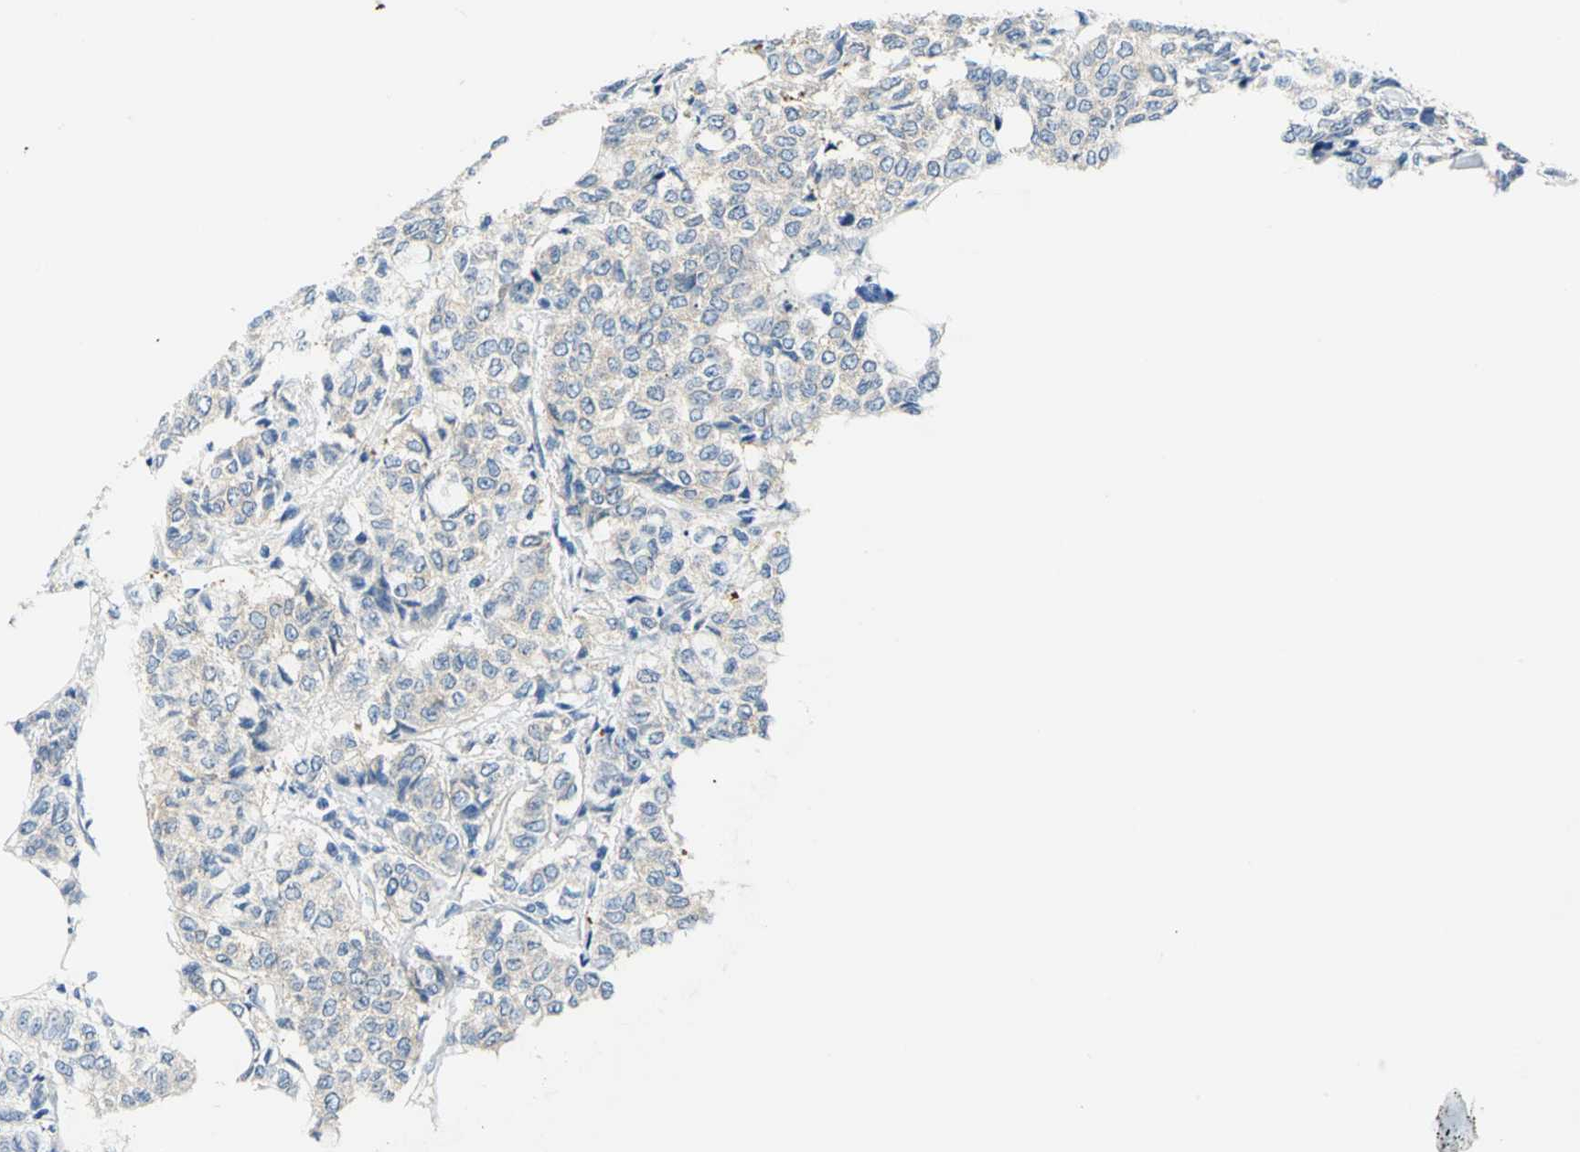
{"staining": {"intensity": "negative", "quantity": "none", "location": "none"}, "tissue": "breast cancer", "cell_type": "Tumor cells", "image_type": "cancer", "snomed": [{"axis": "morphology", "description": "Lobular carcinoma"}, {"axis": "topography", "description": "Breast"}], "caption": "Immunohistochemistry image of lobular carcinoma (breast) stained for a protein (brown), which reveals no staining in tumor cells.", "gene": "TRIM25", "patient": {"sex": "female", "age": 60}}